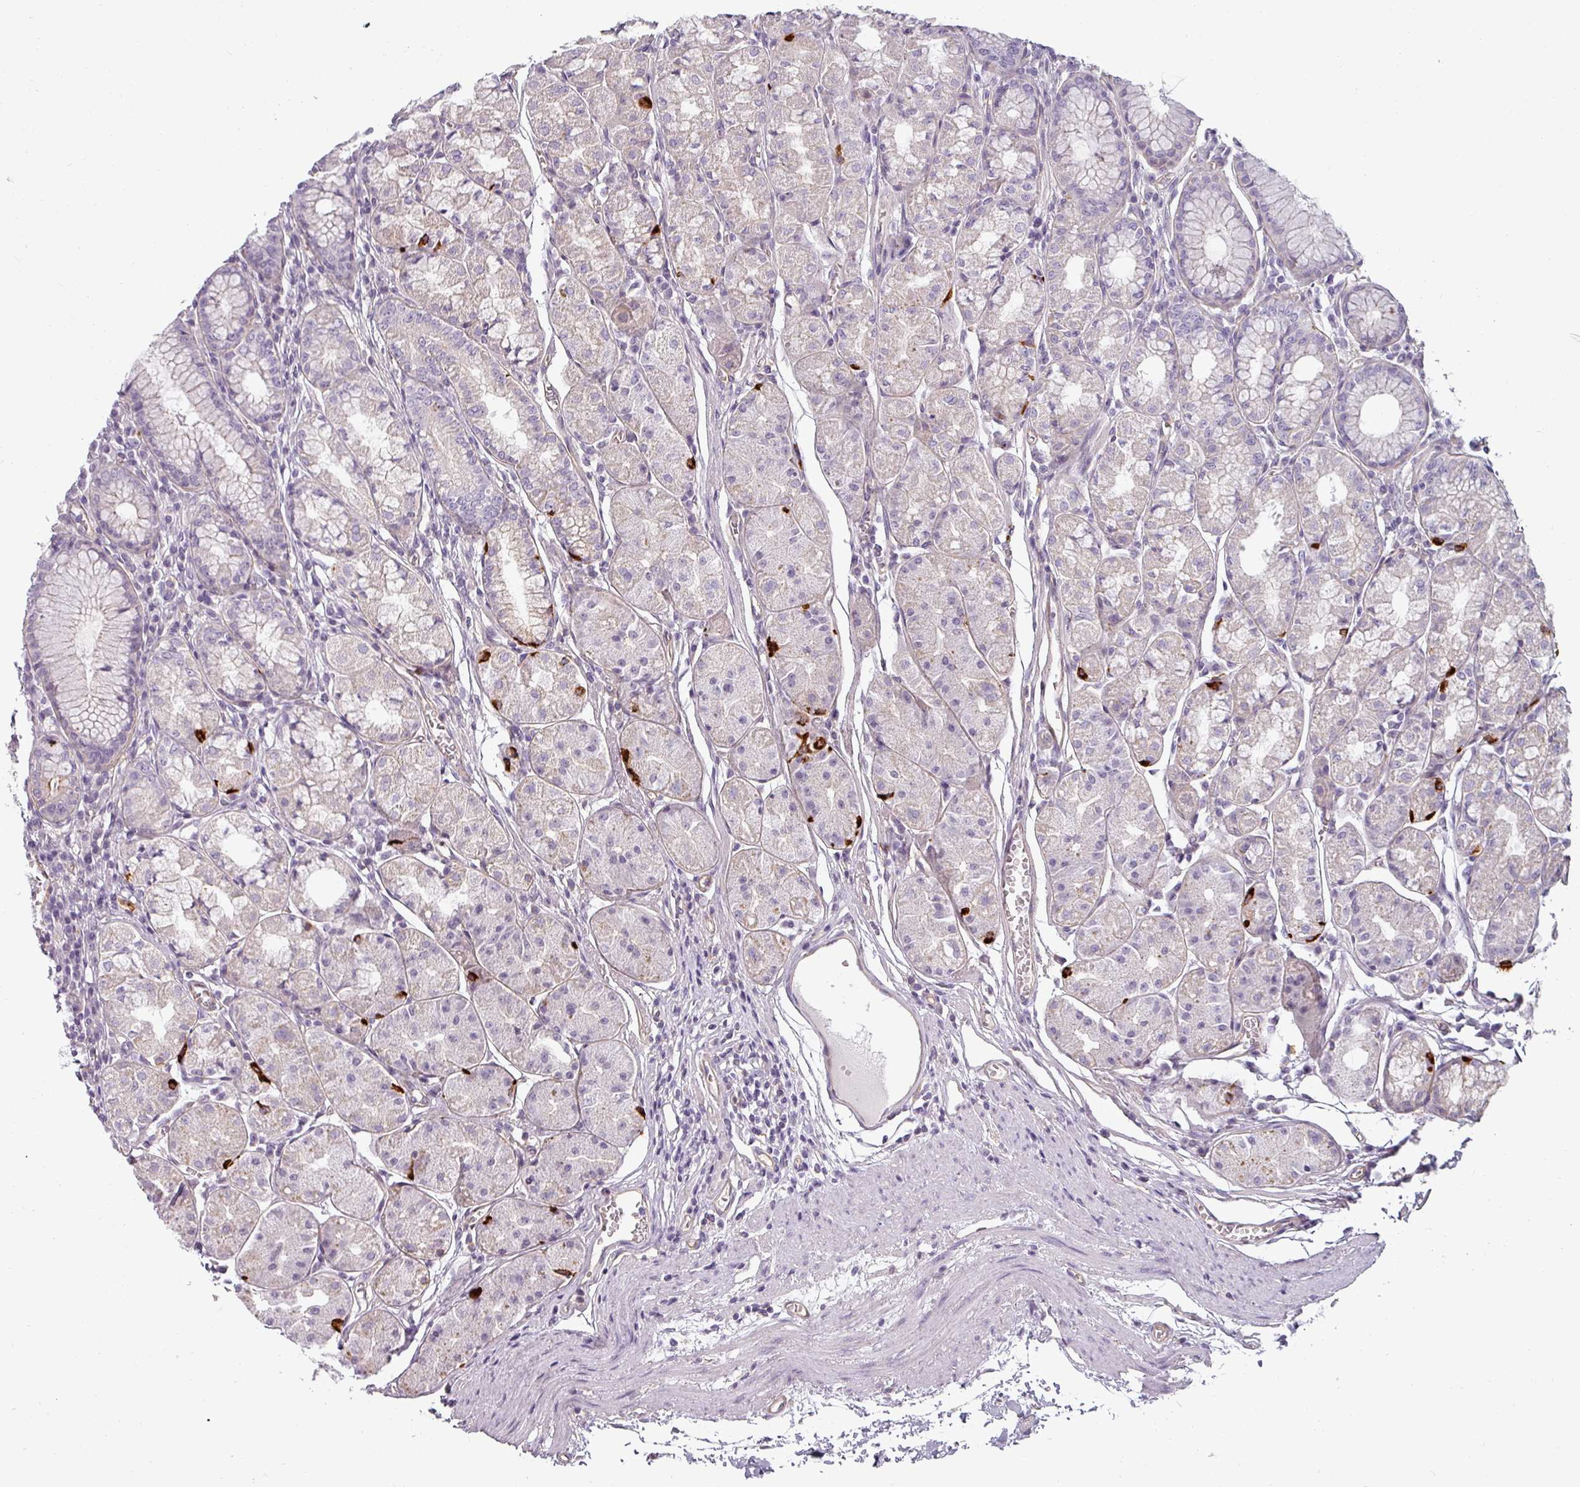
{"staining": {"intensity": "strong", "quantity": "<25%", "location": "cytoplasmic/membranous"}, "tissue": "stomach", "cell_type": "Glandular cells", "image_type": "normal", "snomed": [{"axis": "morphology", "description": "Normal tissue, NOS"}, {"axis": "topography", "description": "Stomach"}], "caption": "Immunohistochemical staining of normal human stomach demonstrates strong cytoplasmic/membranous protein expression in about <25% of glandular cells.", "gene": "ASB1", "patient": {"sex": "male", "age": 55}}